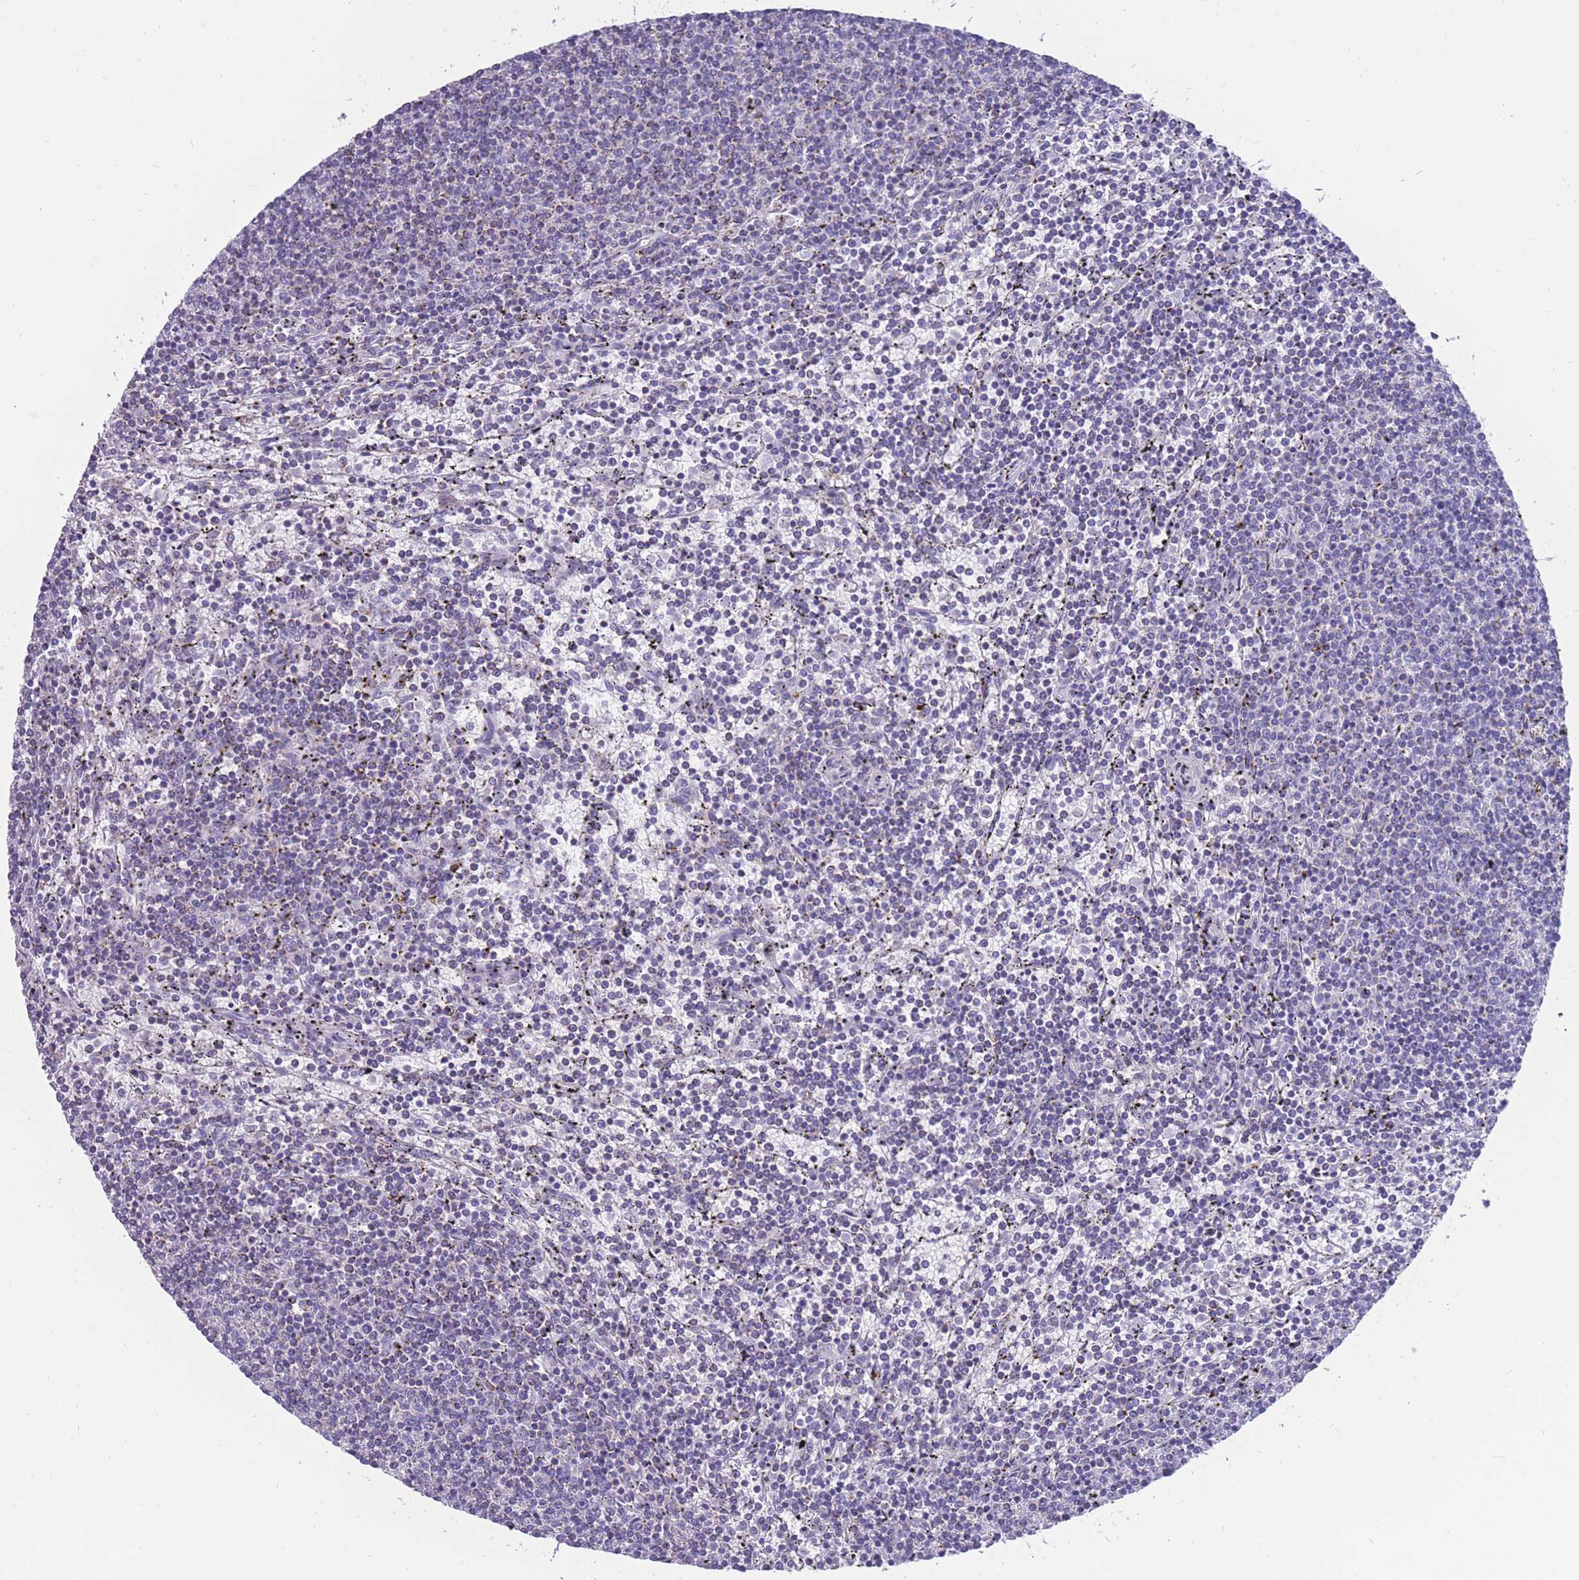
{"staining": {"intensity": "negative", "quantity": "none", "location": "none"}, "tissue": "lymphoma", "cell_type": "Tumor cells", "image_type": "cancer", "snomed": [{"axis": "morphology", "description": "Malignant lymphoma, non-Hodgkin's type, Low grade"}, {"axis": "topography", "description": "Spleen"}], "caption": "Protein analysis of lymphoma displays no significant positivity in tumor cells.", "gene": "INTS2", "patient": {"sex": "female", "age": 50}}